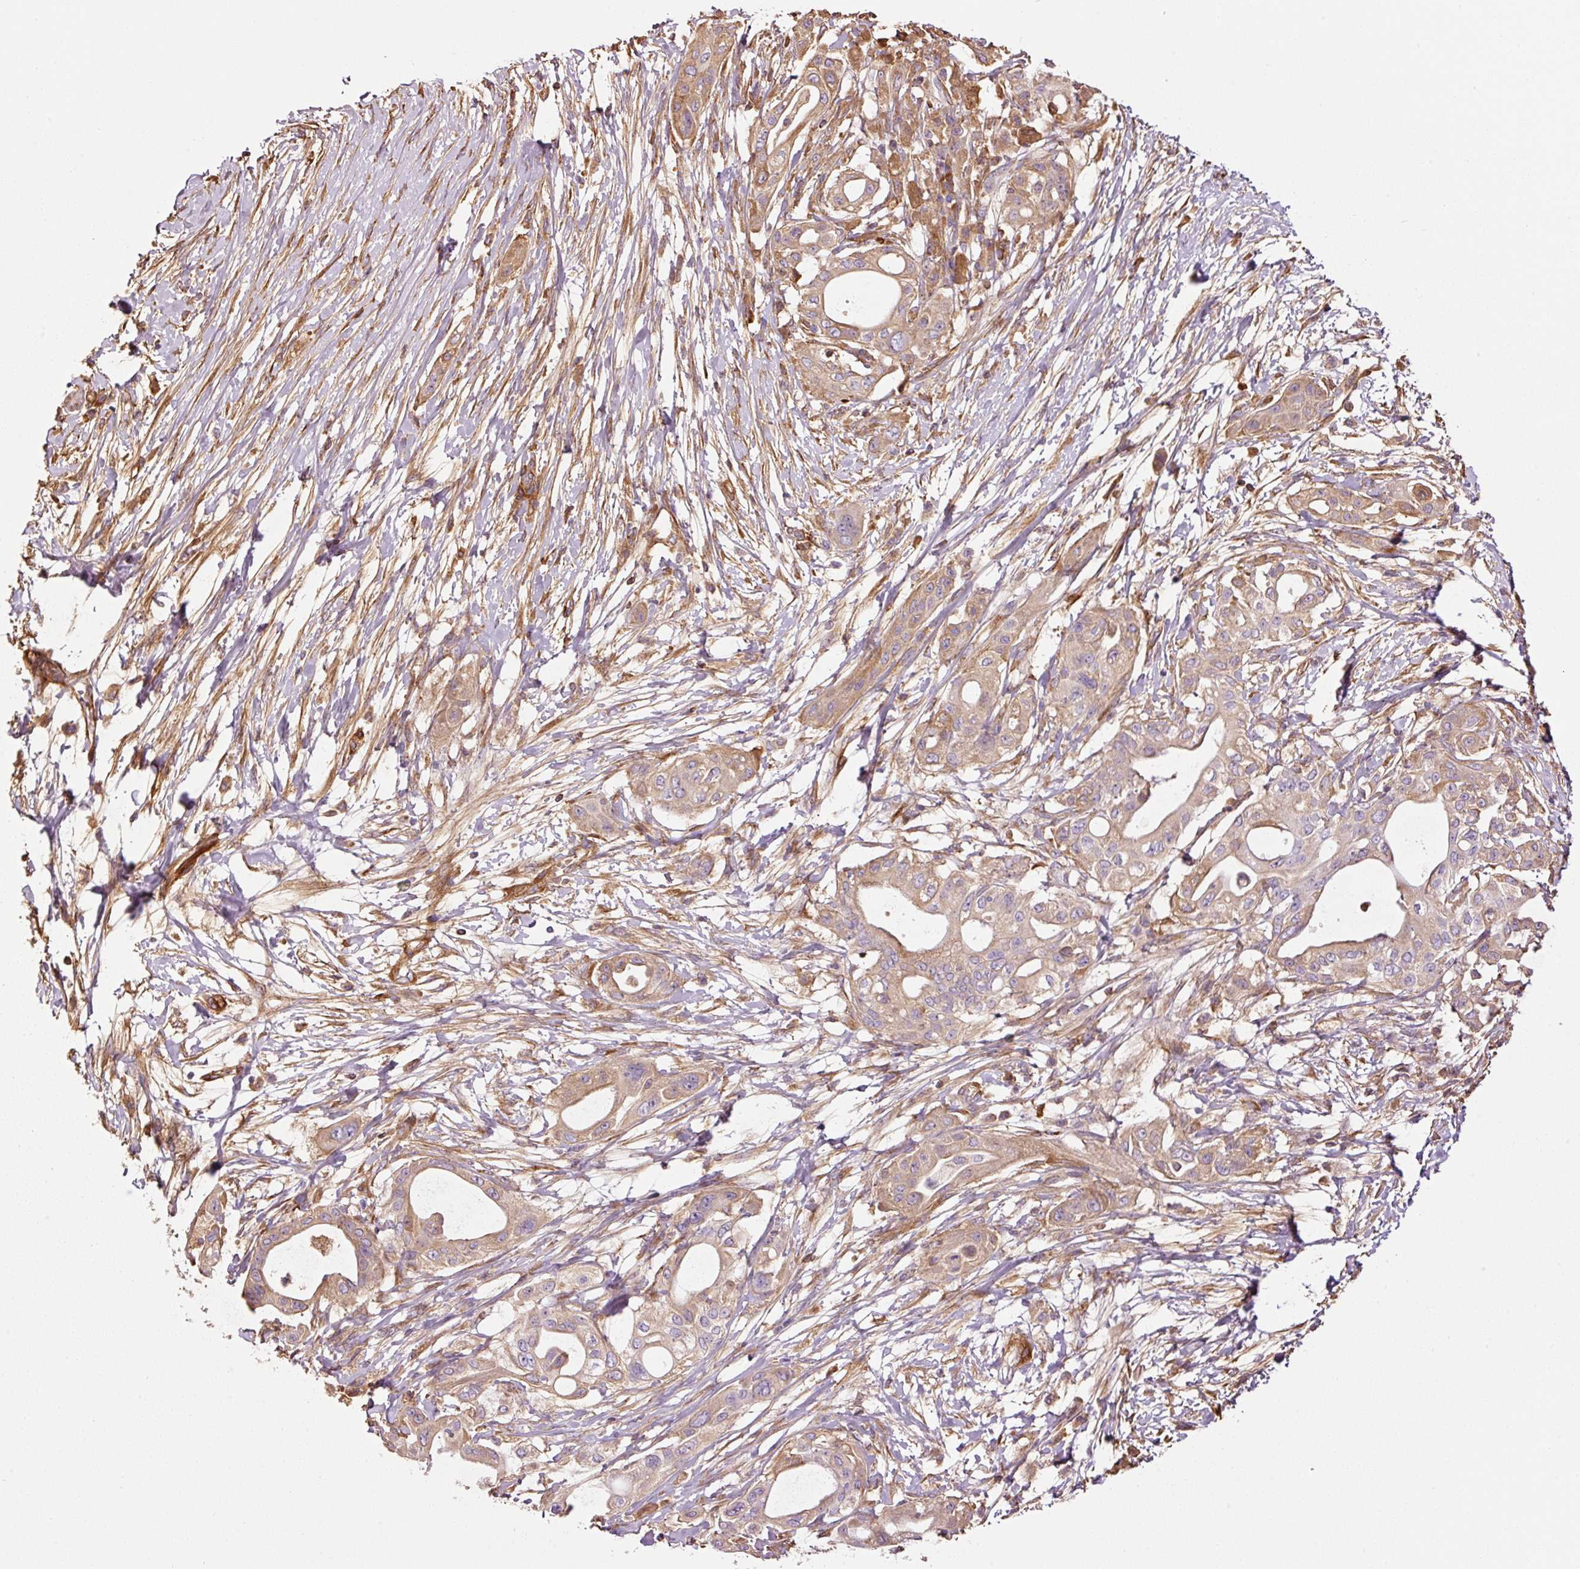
{"staining": {"intensity": "moderate", "quantity": ">75%", "location": "cytoplasmic/membranous"}, "tissue": "pancreatic cancer", "cell_type": "Tumor cells", "image_type": "cancer", "snomed": [{"axis": "morphology", "description": "Adenocarcinoma, NOS"}, {"axis": "topography", "description": "Pancreas"}], "caption": "Tumor cells exhibit medium levels of moderate cytoplasmic/membranous staining in approximately >75% of cells in human pancreatic cancer (adenocarcinoma).", "gene": "NID2", "patient": {"sex": "male", "age": 68}}